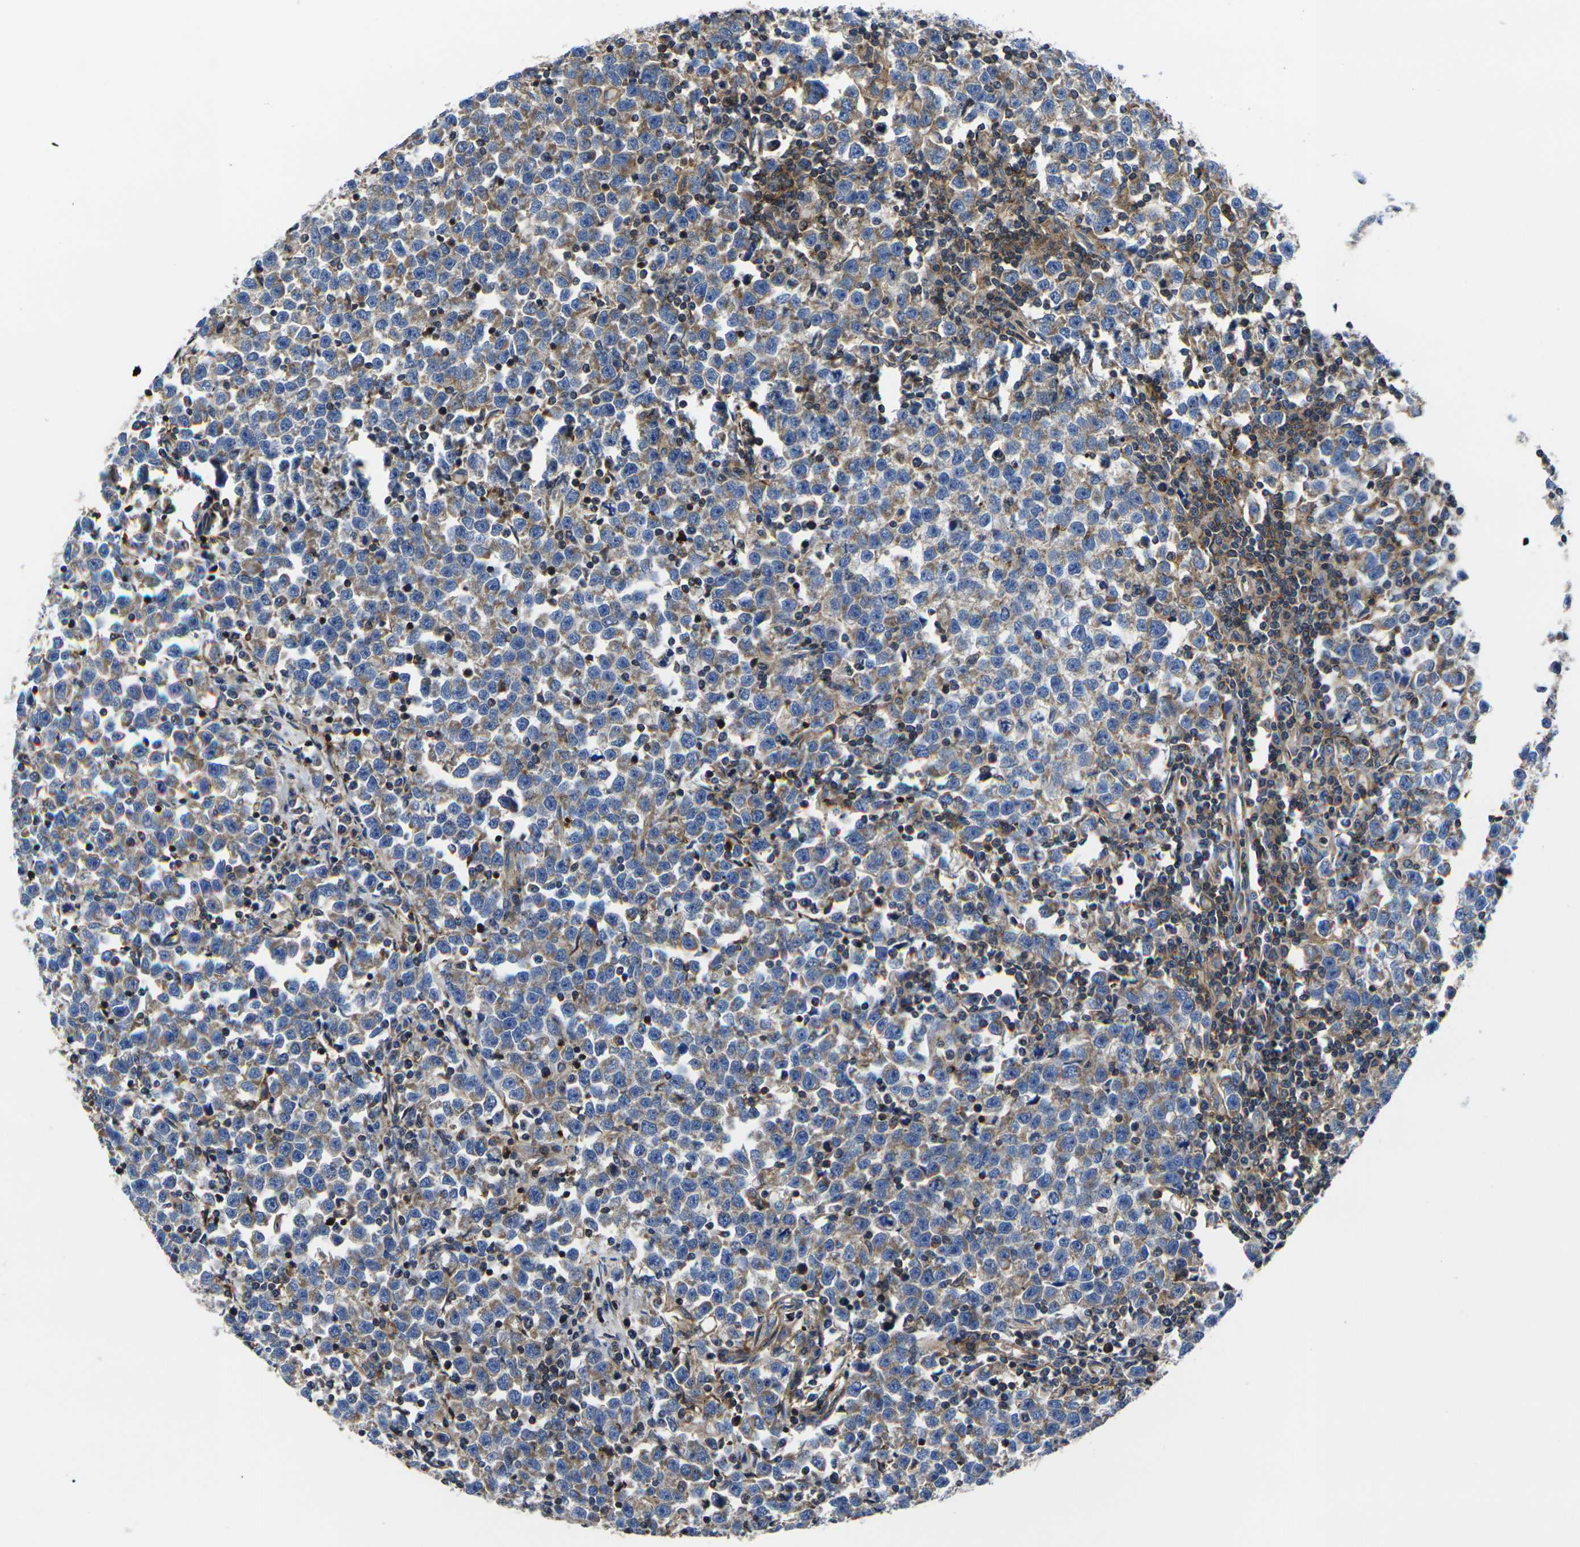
{"staining": {"intensity": "moderate", "quantity": ">75%", "location": "cytoplasmic/membranous"}, "tissue": "testis cancer", "cell_type": "Tumor cells", "image_type": "cancer", "snomed": [{"axis": "morphology", "description": "Seminoma, NOS"}, {"axis": "topography", "description": "Testis"}], "caption": "High-magnification brightfield microscopy of testis cancer (seminoma) stained with DAB (3,3'-diaminobenzidine) (brown) and counterstained with hematoxylin (blue). tumor cells exhibit moderate cytoplasmic/membranous staining is identified in approximately>75% of cells.", "gene": "GPR4", "patient": {"sex": "male", "age": 43}}